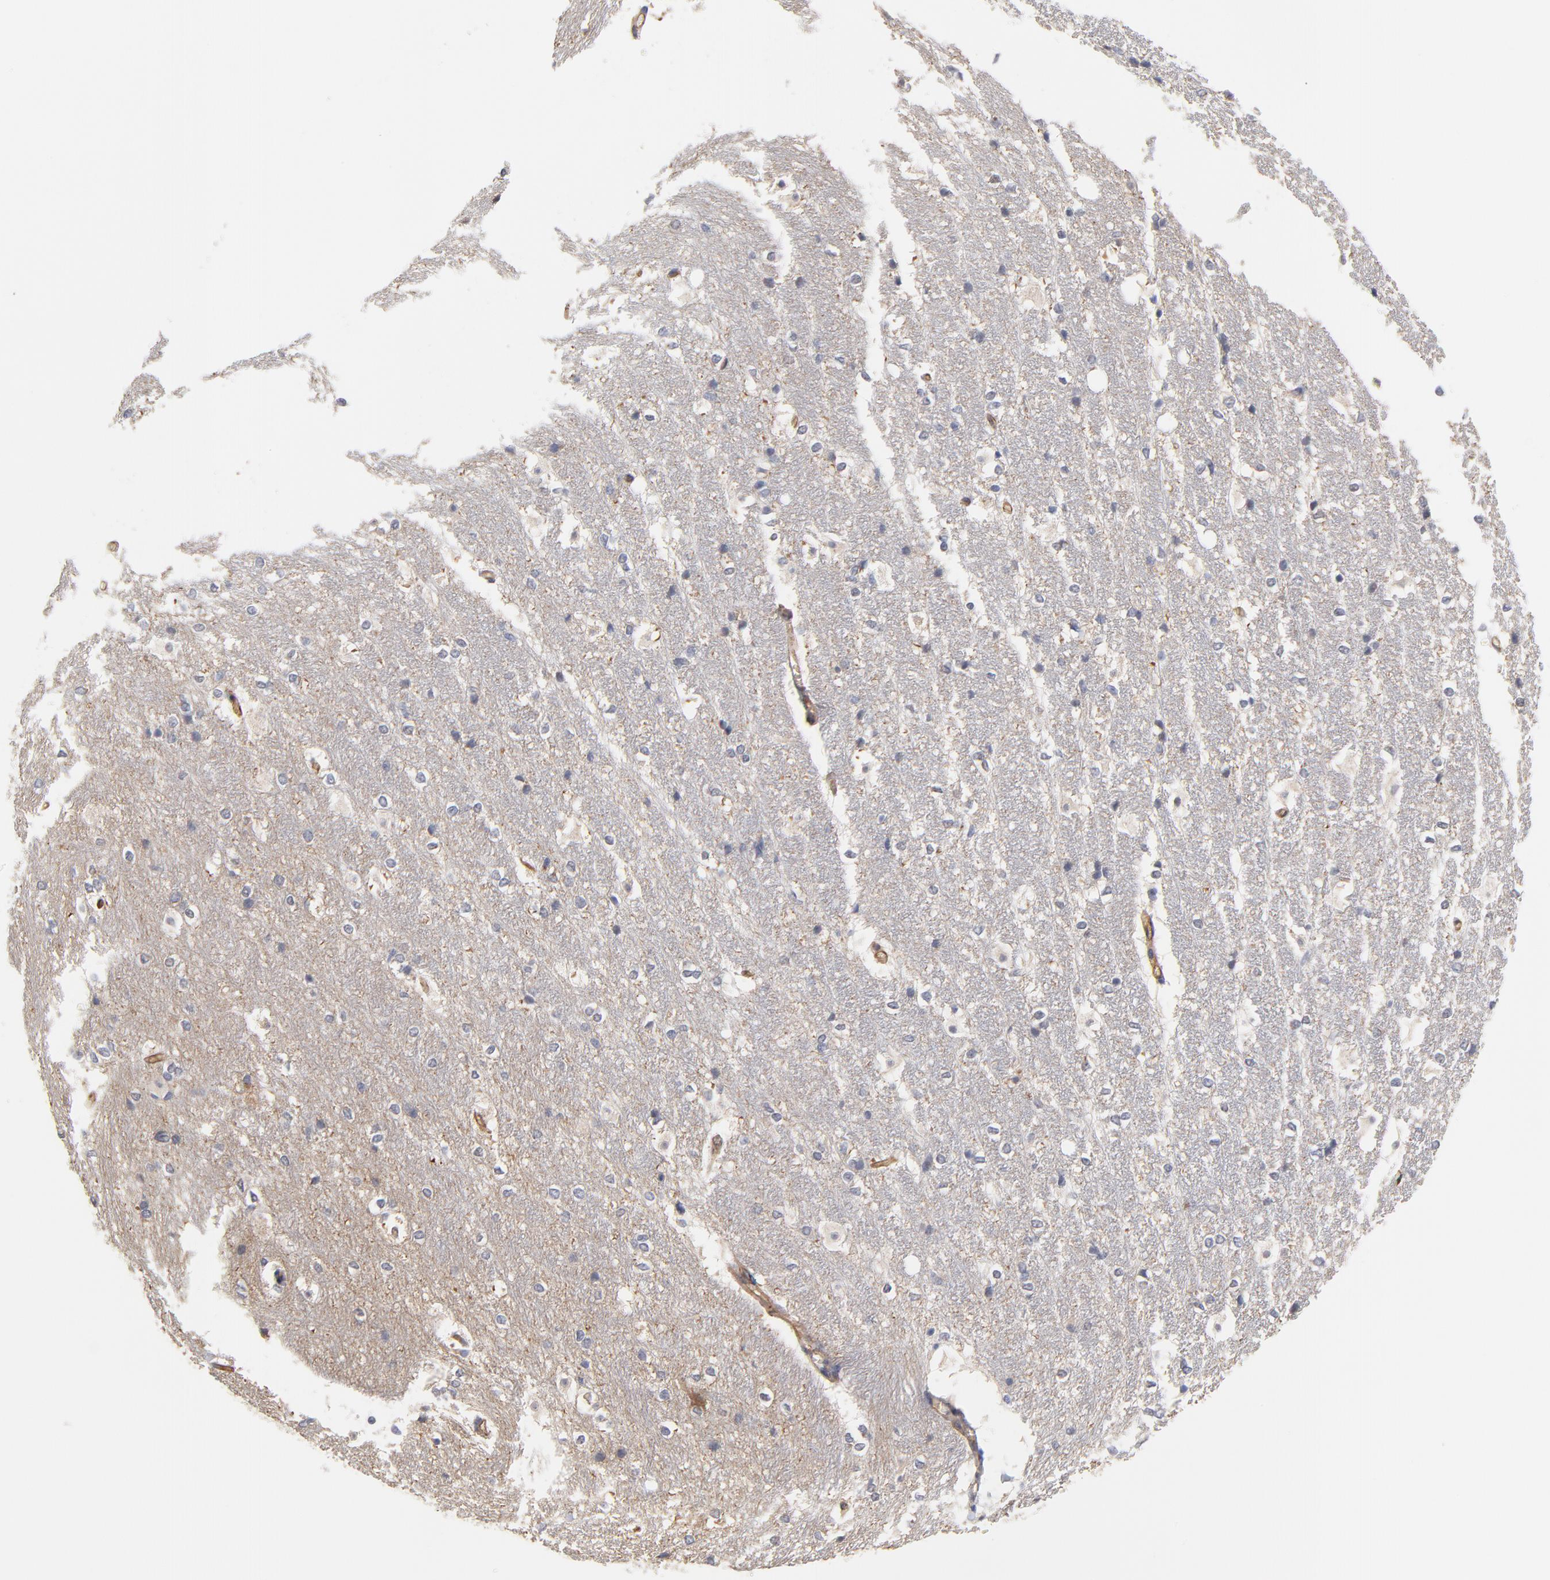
{"staining": {"intensity": "negative", "quantity": "none", "location": "none"}, "tissue": "hippocampus", "cell_type": "Glial cells", "image_type": "normal", "snomed": [{"axis": "morphology", "description": "Normal tissue, NOS"}, {"axis": "topography", "description": "Hippocampus"}], "caption": "Immunohistochemistry (IHC) of normal human hippocampus shows no expression in glial cells. The staining was performed using DAB (3,3'-diaminobenzidine) to visualize the protein expression in brown, while the nuclei were stained in blue with hematoxylin (Magnification: 20x).", "gene": "FBXL2", "patient": {"sex": "female", "age": 19}}